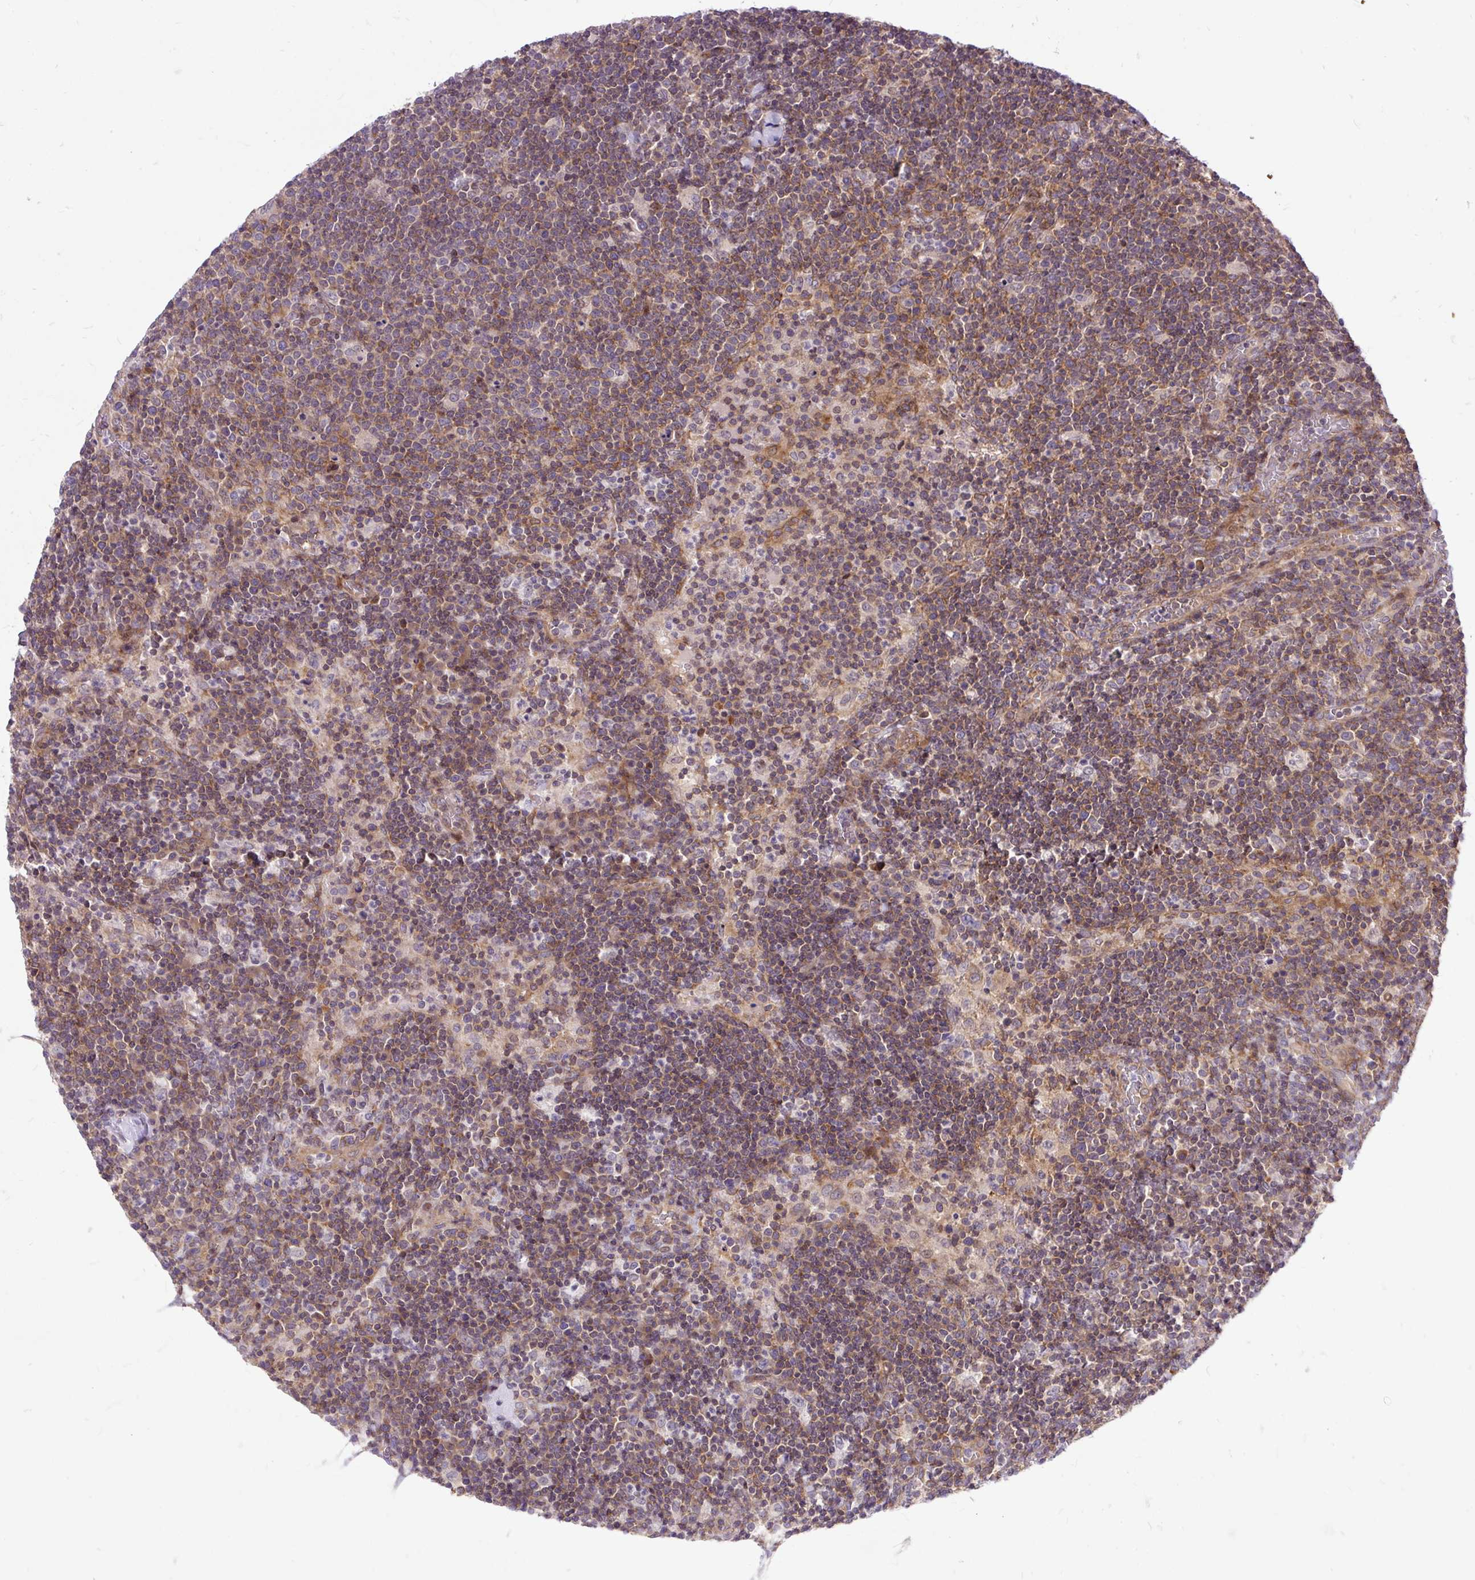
{"staining": {"intensity": "weak", "quantity": "<25%", "location": "cytoplasmic/membranous"}, "tissue": "lymphoma", "cell_type": "Tumor cells", "image_type": "cancer", "snomed": [{"axis": "morphology", "description": "Malignant lymphoma, non-Hodgkin's type, High grade"}, {"axis": "topography", "description": "Lymph node"}], "caption": "High power microscopy photomicrograph of an immunohistochemistry photomicrograph of lymphoma, revealing no significant positivity in tumor cells.", "gene": "TRIM17", "patient": {"sex": "male", "age": 61}}